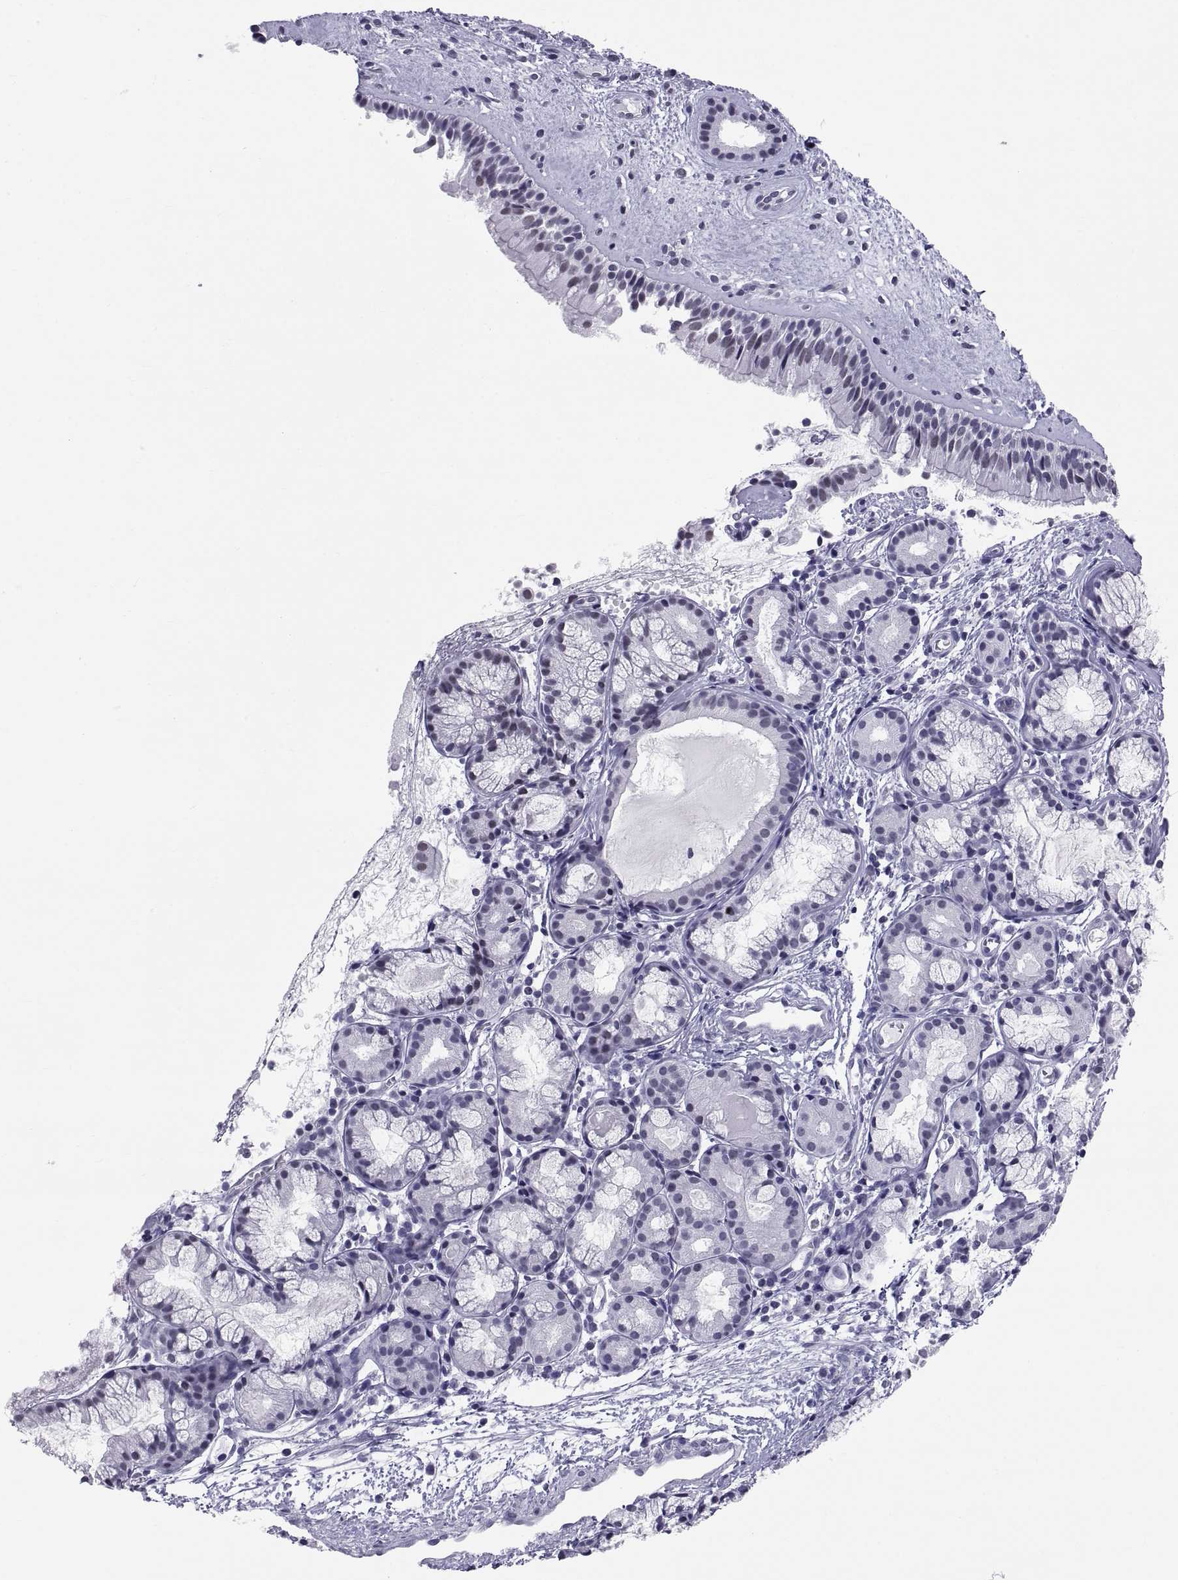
{"staining": {"intensity": "negative", "quantity": "none", "location": "none"}, "tissue": "nasopharynx", "cell_type": "Respiratory epithelial cells", "image_type": "normal", "snomed": [{"axis": "morphology", "description": "Normal tissue, NOS"}, {"axis": "topography", "description": "Nasopharynx"}], "caption": "There is no significant positivity in respiratory epithelial cells of nasopharynx. The staining is performed using DAB brown chromogen with nuclei counter-stained in using hematoxylin.", "gene": "NEUROD6", "patient": {"sex": "male", "age": 29}}